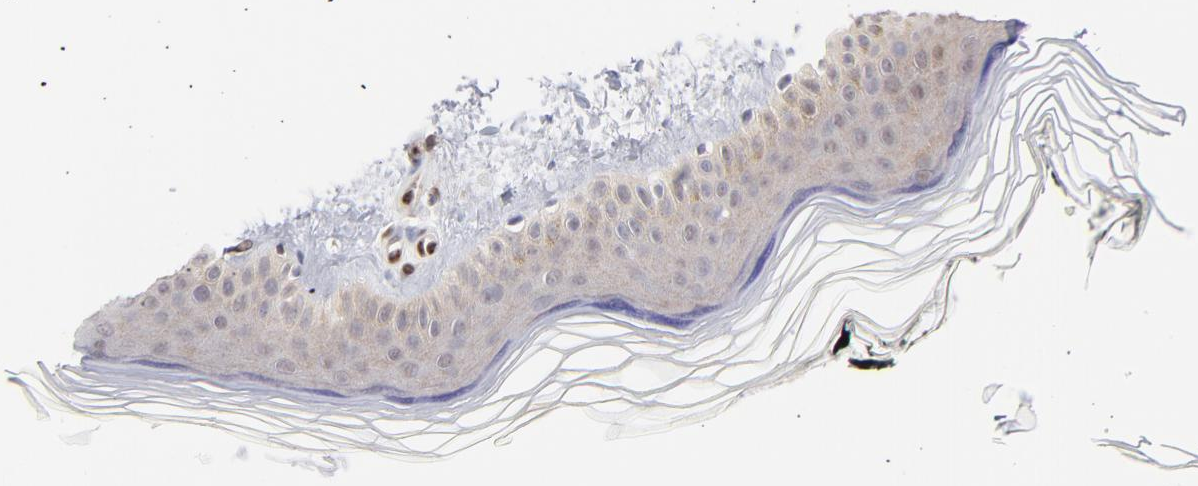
{"staining": {"intensity": "moderate", "quantity": ">75%", "location": "nuclear"}, "tissue": "skin", "cell_type": "Fibroblasts", "image_type": "normal", "snomed": [{"axis": "morphology", "description": "Normal tissue, NOS"}, {"axis": "topography", "description": "Skin"}], "caption": "A micrograph of skin stained for a protein reveals moderate nuclear brown staining in fibroblasts. The staining was performed using DAB (3,3'-diaminobenzidine) to visualize the protein expression in brown, while the nuclei were stained in blue with hematoxylin (Magnification: 20x).", "gene": "STAT3", "patient": {"sex": "female", "age": 19}}